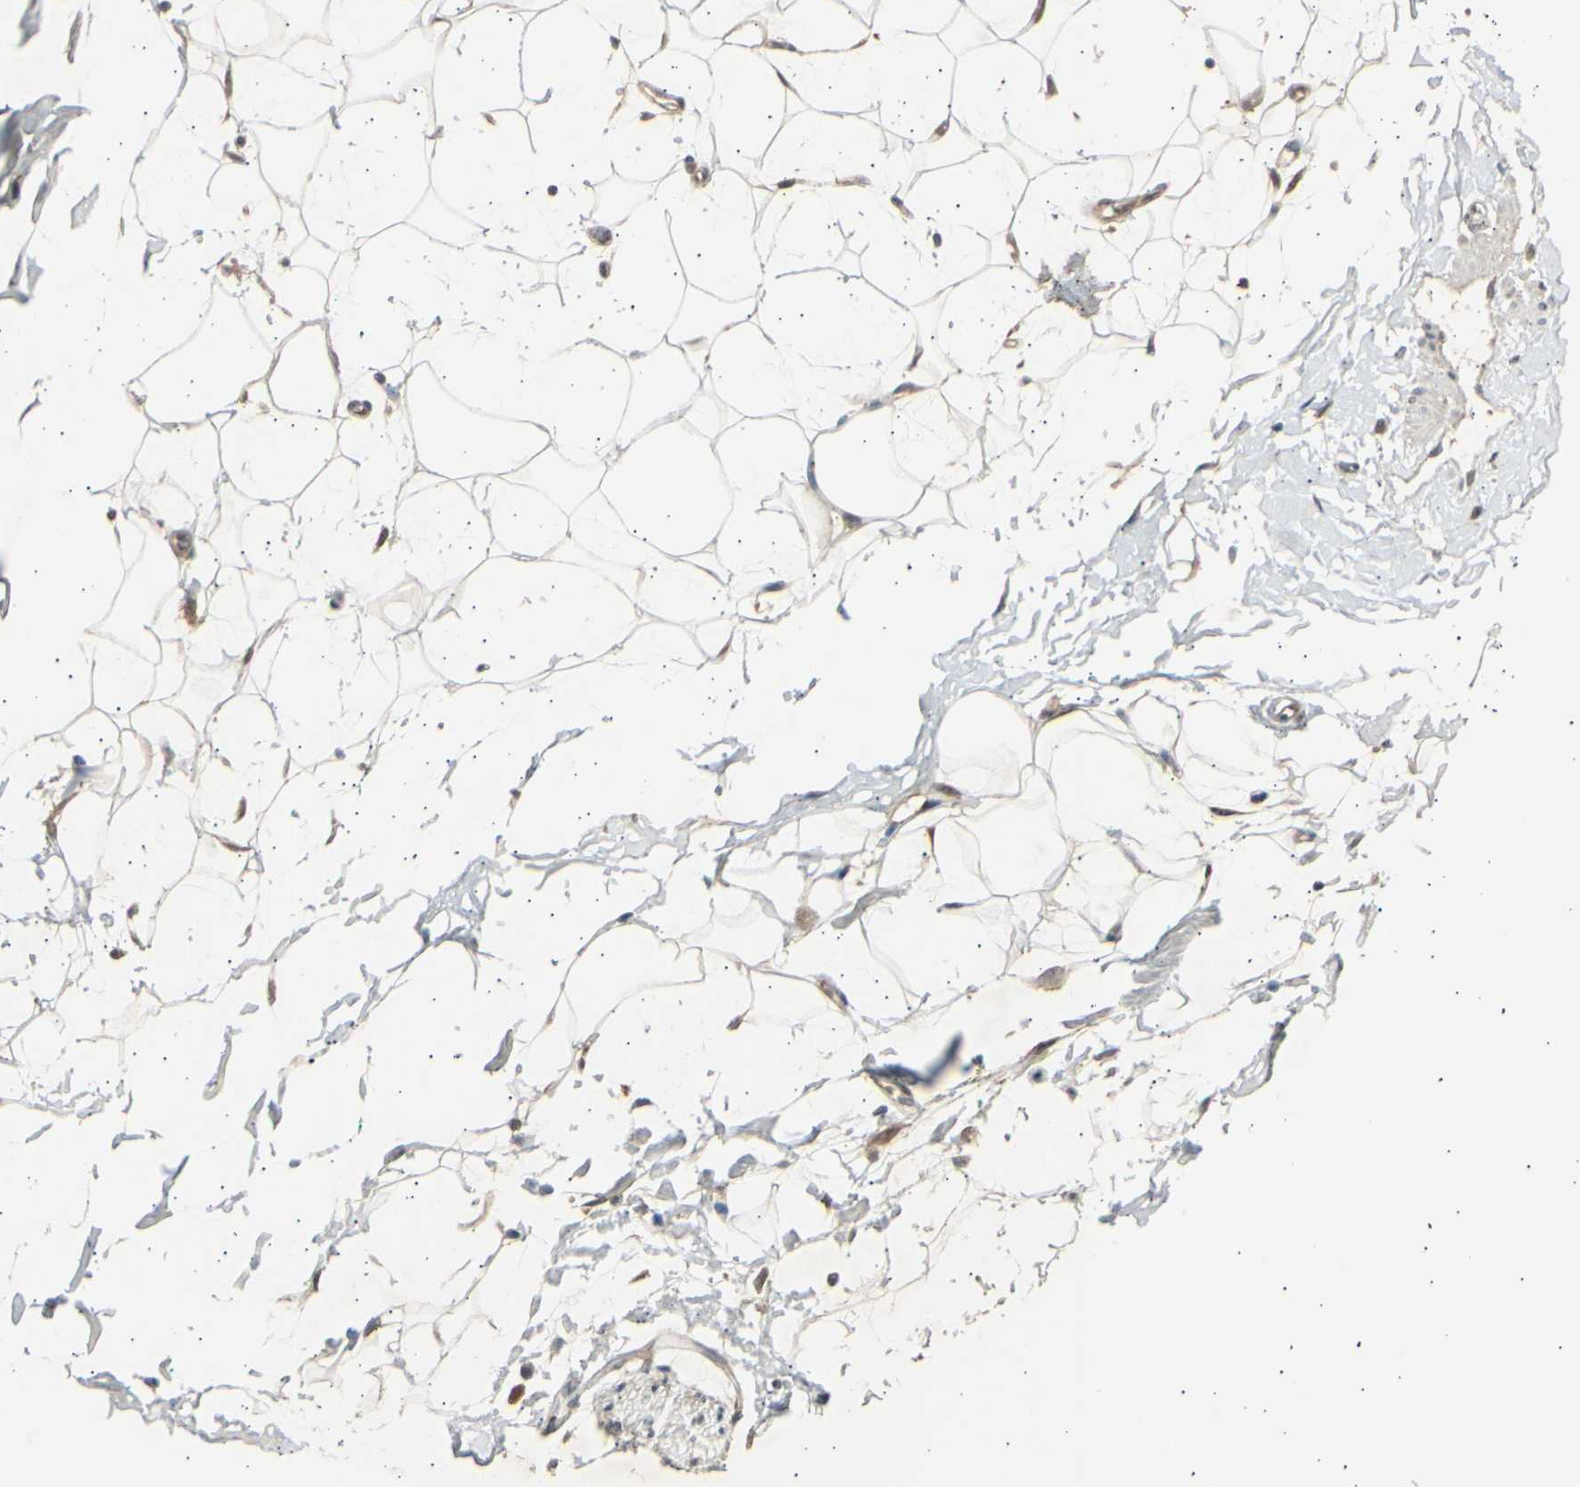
{"staining": {"intensity": "weak", "quantity": ">75%", "location": "cytoplasmic/membranous,nuclear"}, "tissue": "adipose tissue", "cell_type": "Adipocytes", "image_type": "normal", "snomed": [{"axis": "morphology", "description": "Normal tissue, NOS"}, {"axis": "topography", "description": "Soft tissue"}], "caption": "IHC (DAB) staining of unremarkable adipose tissue shows weak cytoplasmic/membranous,nuclear protein positivity in approximately >75% of adipocytes. (DAB IHC, brown staining for protein, blue staining for nuclei).", "gene": "PSMD5", "patient": {"sex": "male", "age": 72}}